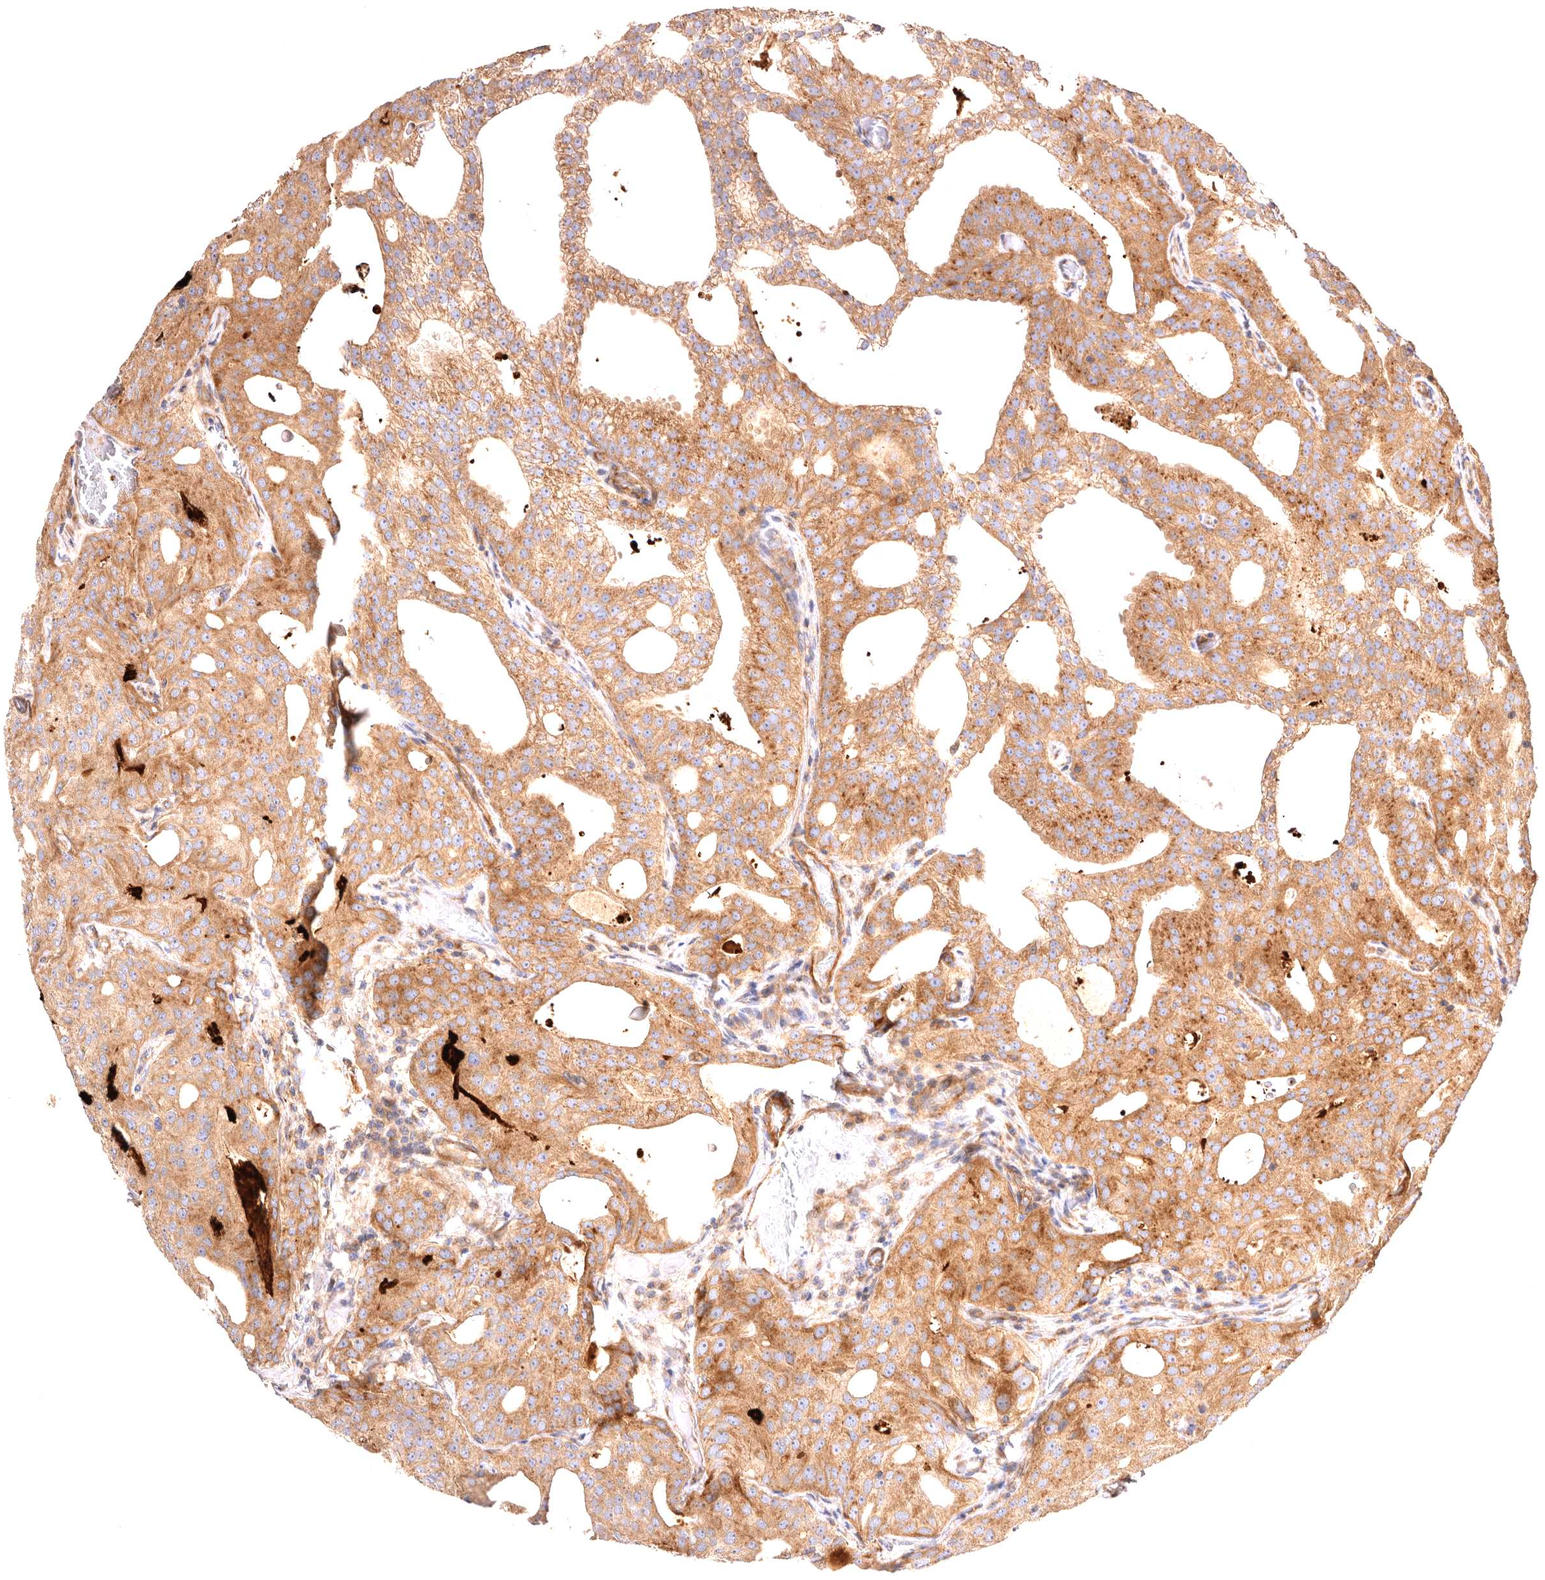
{"staining": {"intensity": "moderate", "quantity": ">75%", "location": "cytoplasmic/membranous"}, "tissue": "prostate cancer", "cell_type": "Tumor cells", "image_type": "cancer", "snomed": [{"axis": "morphology", "description": "Adenocarcinoma, Medium grade"}, {"axis": "topography", "description": "Prostate"}], "caption": "Immunohistochemistry (DAB) staining of medium-grade adenocarcinoma (prostate) displays moderate cytoplasmic/membranous protein expression in about >75% of tumor cells. The staining is performed using DAB (3,3'-diaminobenzidine) brown chromogen to label protein expression. The nuclei are counter-stained blue using hematoxylin.", "gene": "VPS45", "patient": {"sex": "male", "age": 88}}